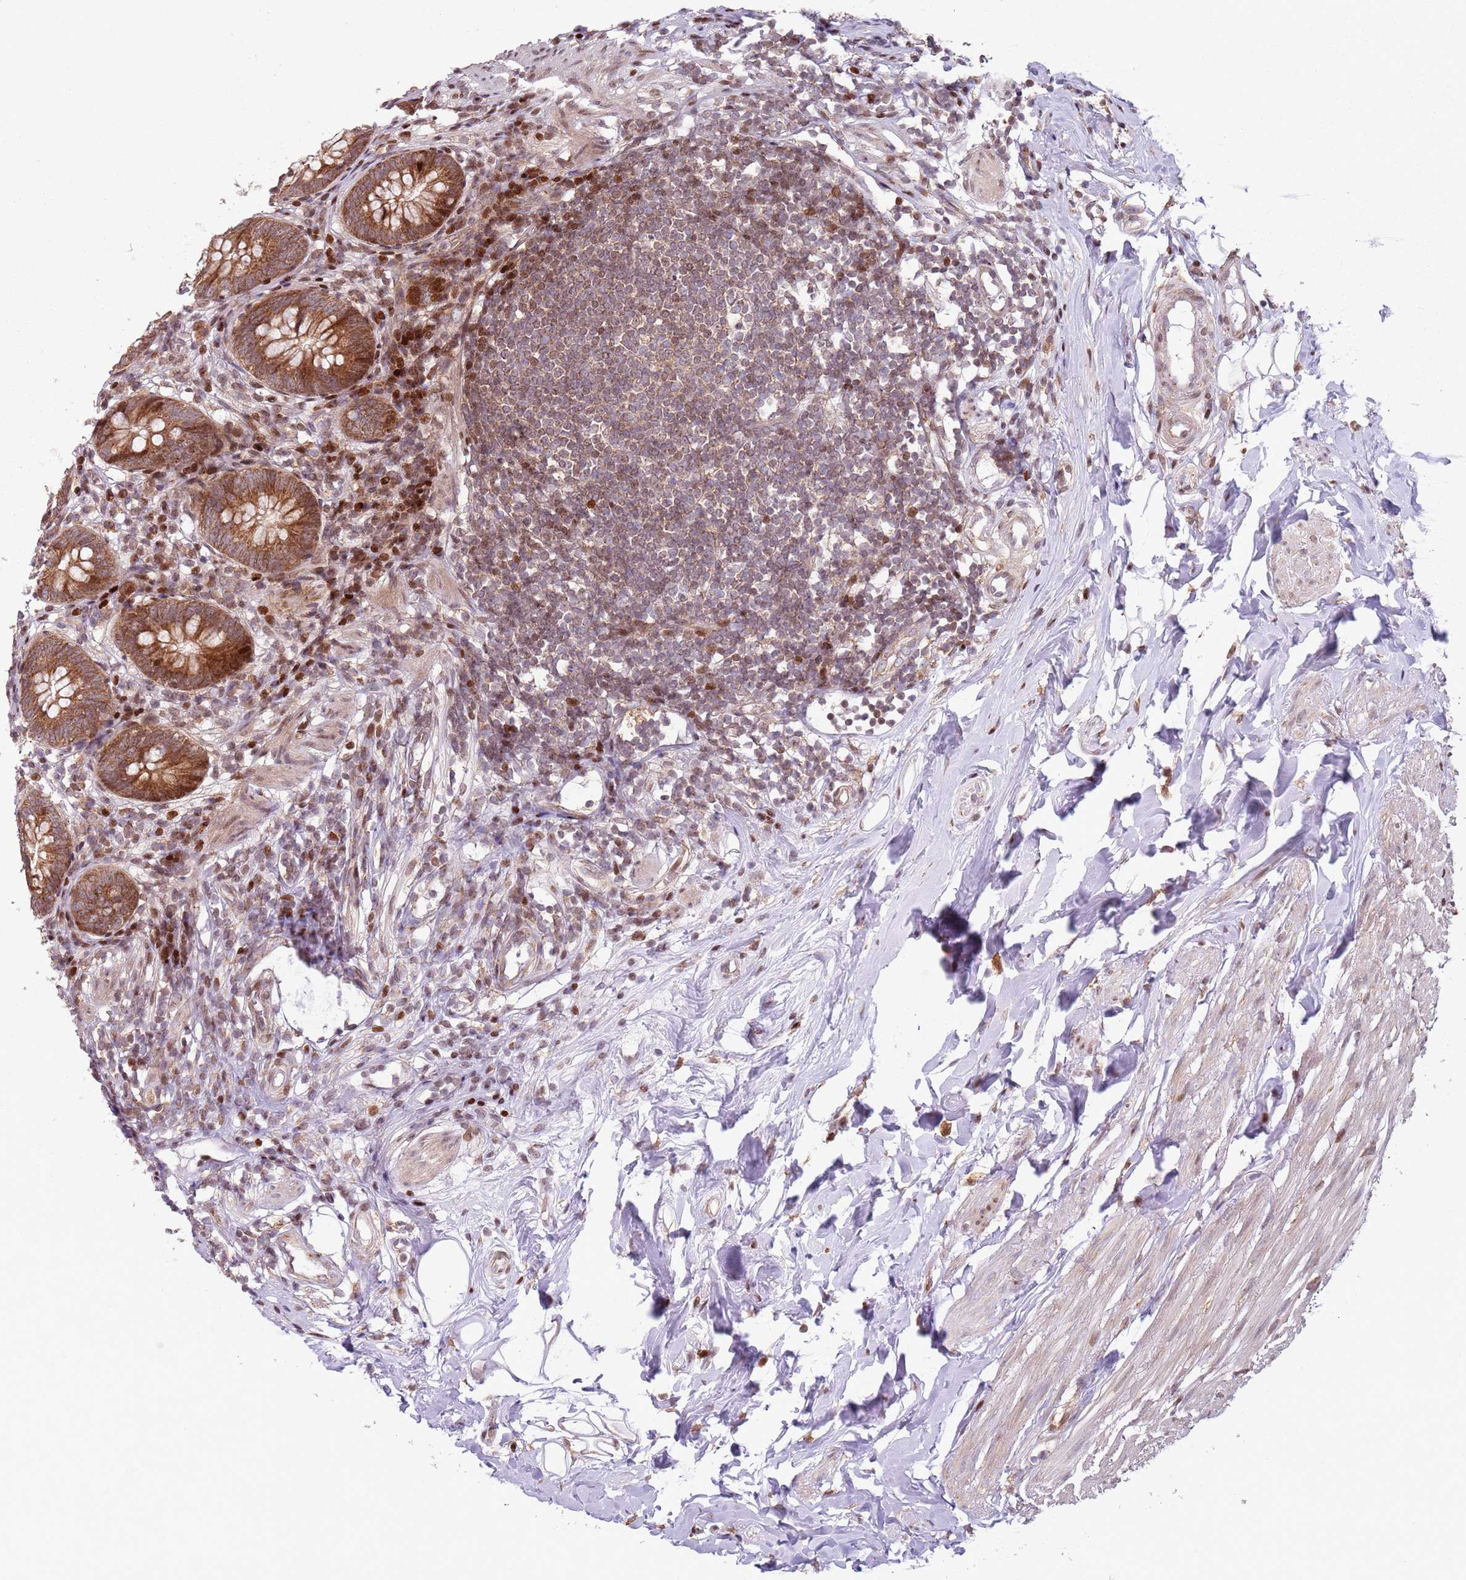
{"staining": {"intensity": "strong", "quantity": ">75%", "location": "cytoplasmic/membranous,nuclear"}, "tissue": "appendix", "cell_type": "Glandular cells", "image_type": "normal", "snomed": [{"axis": "morphology", "description": "Normal tissue, NOS"}, {"axis": "topography", "description": "Appendix"}], "caption": "Protein expression analysis of normal human appendix reveals strong cytoplasmic/membranous,nuclear positivity in approximately >75% of glandular cells. The protein of interest is stained brown, and the nuclei are stained in blue (DAB IHC with brightfield microscopy, high magnification).", "gene": "HNRNPLL", "patient": {"sex": "female", "age": 62}}